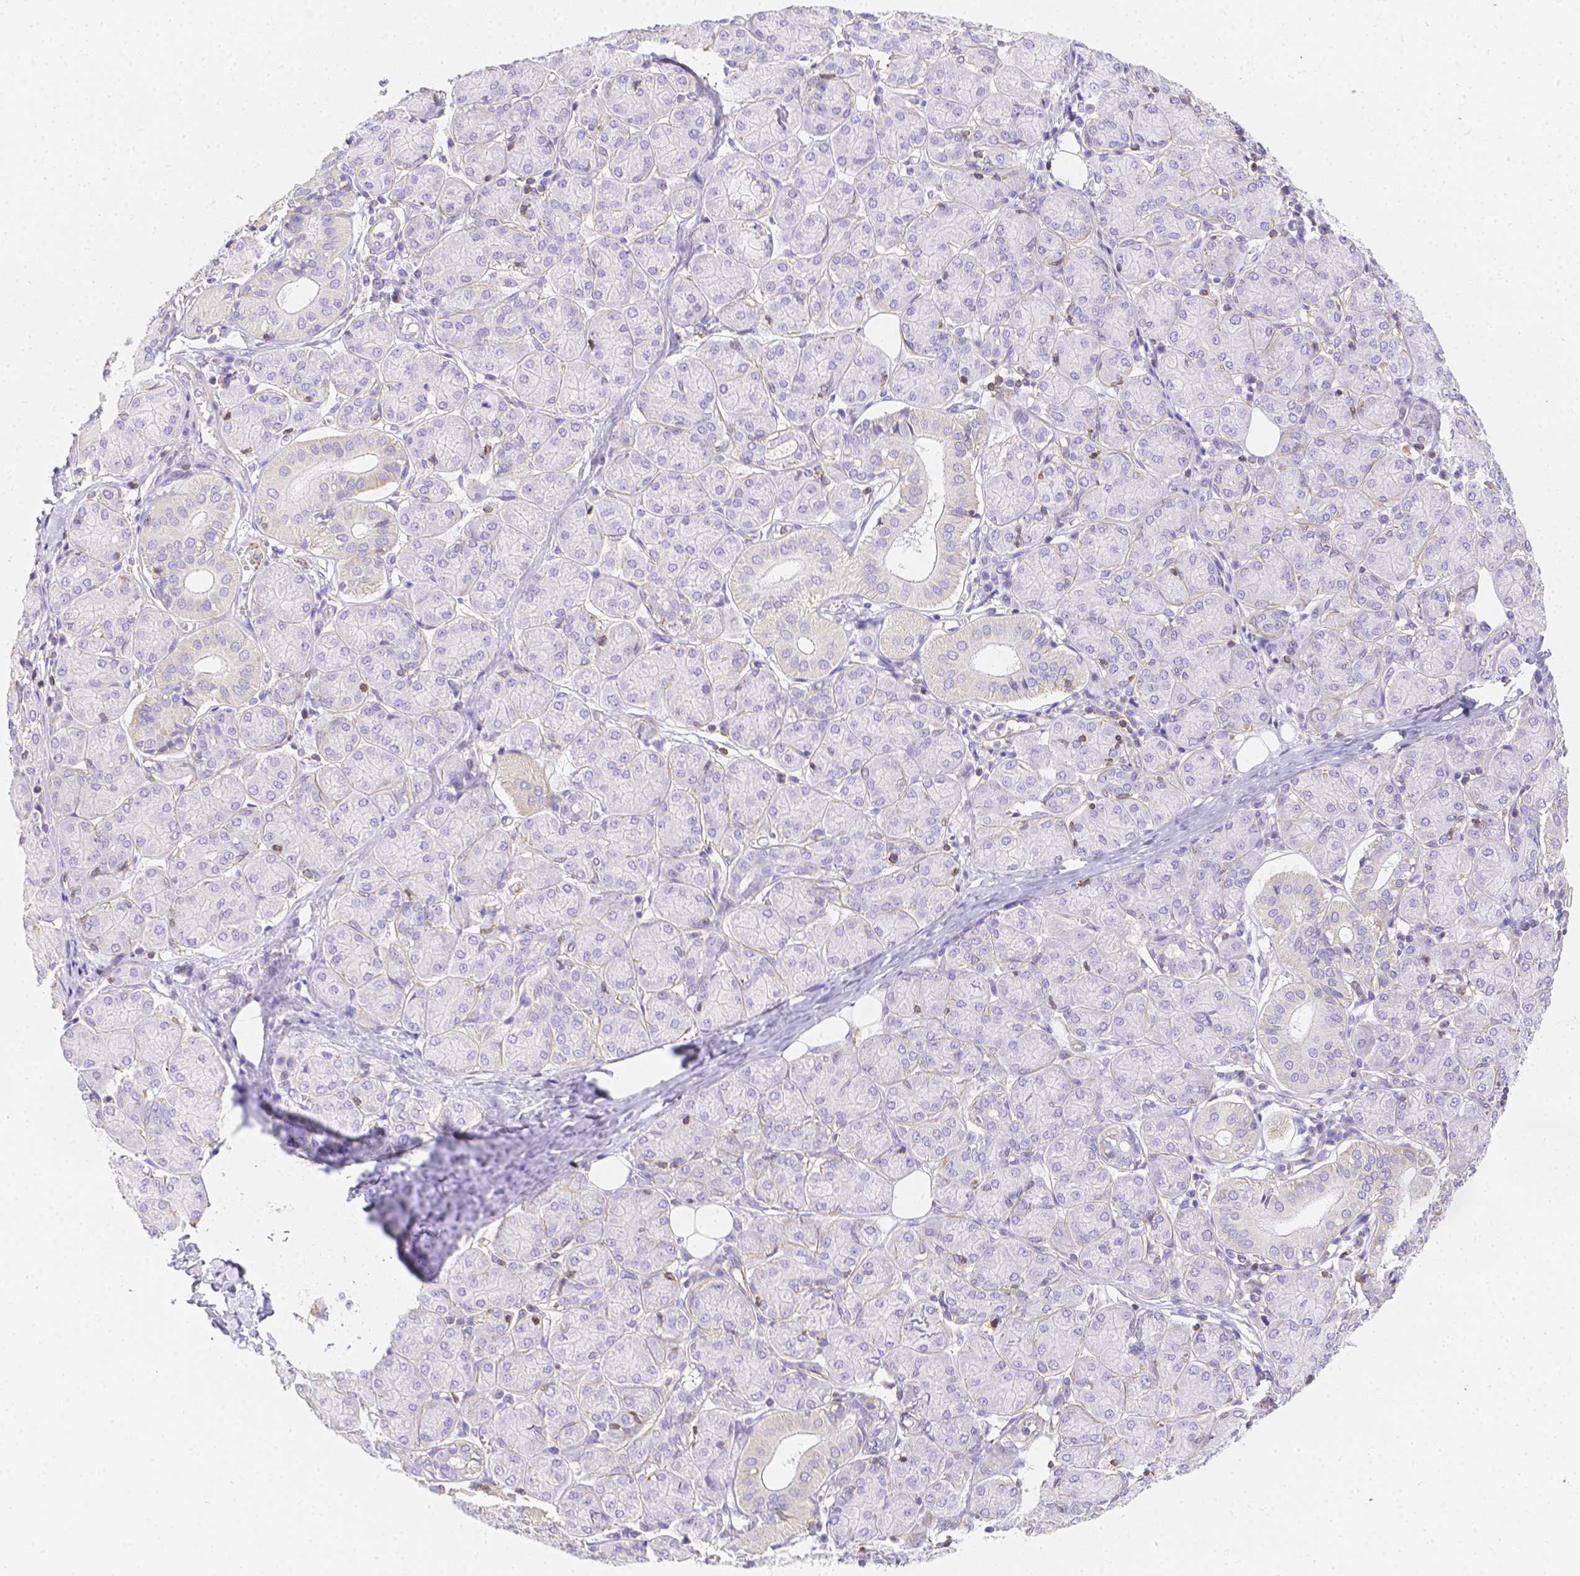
{"staining": {"intensity": "negative", "quantity": "none", "location": "none"}, "tissue": "salivary gland", "cell_type": "Glandular cells", "image_type": "normal", "snomed": [{"axis": "morphology", "description": "Normal tissue, NOS"}, {"axis": "morphology", "description": "Inflammation, NOS"}, {"axis": "topography", "description": "Lymph node"}, {"axis": "topography", "description": "Salivary gland"}], "caption": "The immunohistochemistry (IHC) photomicrograph has no significant staining in glandular cells of salivary gland.", "gene": "ASAH2B", "patient": {"sex": "male", "age": 3}}